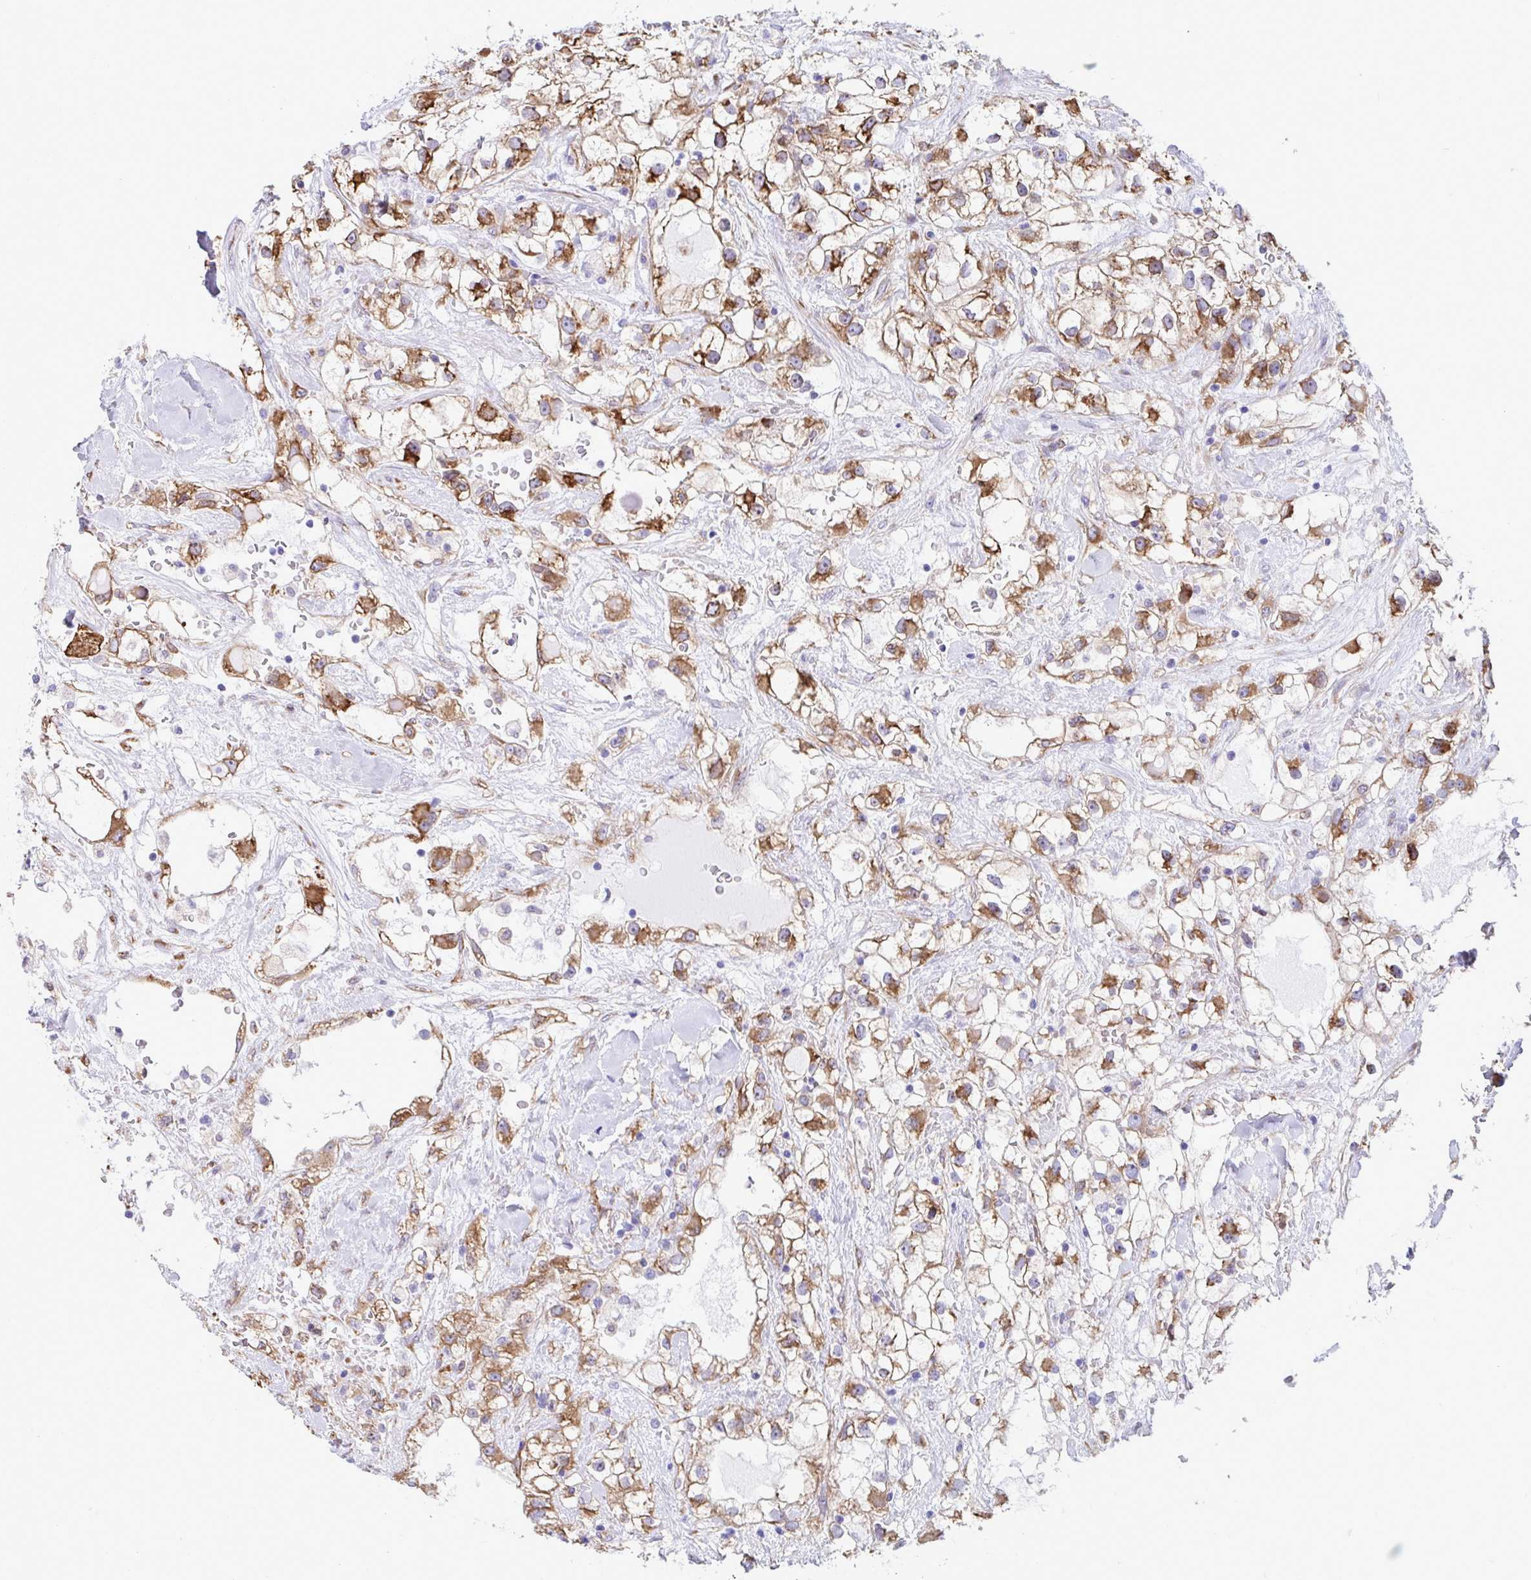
{"staining": {"intensity": "moderate", "quantity": ">75%", "location": "cytoplasmic/membranous"}, "tissue": "renal cancer", "cell_type": "Tumor cells", "image_type": "cancer", "snomed": [{"axis": "morphology", "description": "Adenocarcinoma, NOS"}, {"axis": "topography", "description": "Kidney"}], "caption": "An immunohistochemistry histopathology image of tumor tissue is shown. Protein staining in brown shows moderate cytoplasmic/membranous positivity in renal adenocarcinoma within tumor cells.", "gene": "ASPH", "patient": {"sex": "male", "age": 59}}